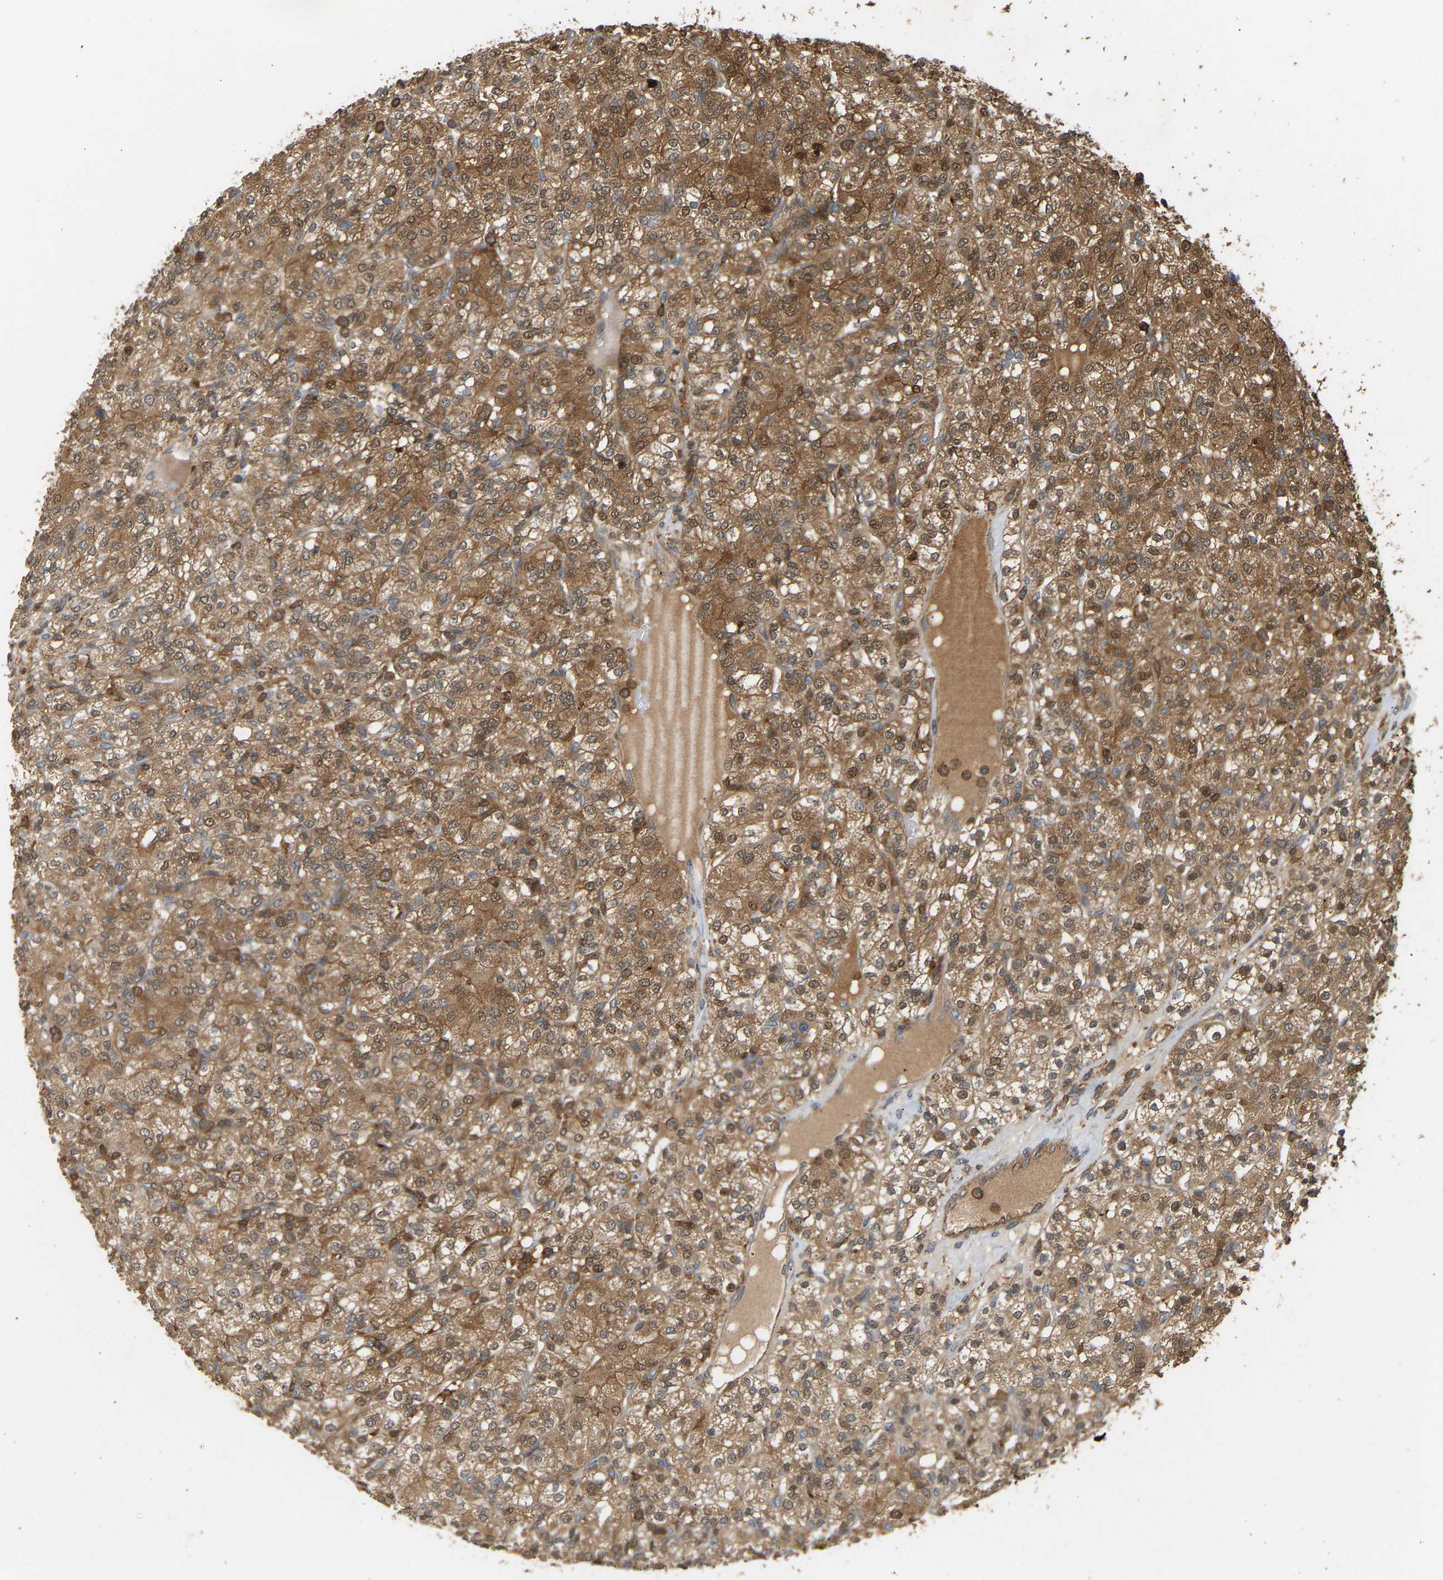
{"staining": {"intensity": "moderate", "quantity": ">75%", "location": "cytoplasmic/membranous"}, "tissue": "renal cancer", "cell_type": "Tumor cells", "image_type": "cancer", "snomed": [{"axis": "morphology", "description": "Adenocarcinoma, NOS"}, {"axis": "topography", "description": "Kidney"}], "caption": "Adenocarcinoma (renal) stained with IHC shows moderate cytoplasmic/membranous positivity in approximately >75% of tumor cells.", "gene": "GOPC", "patient": {"sex": "male", "age": 77}}